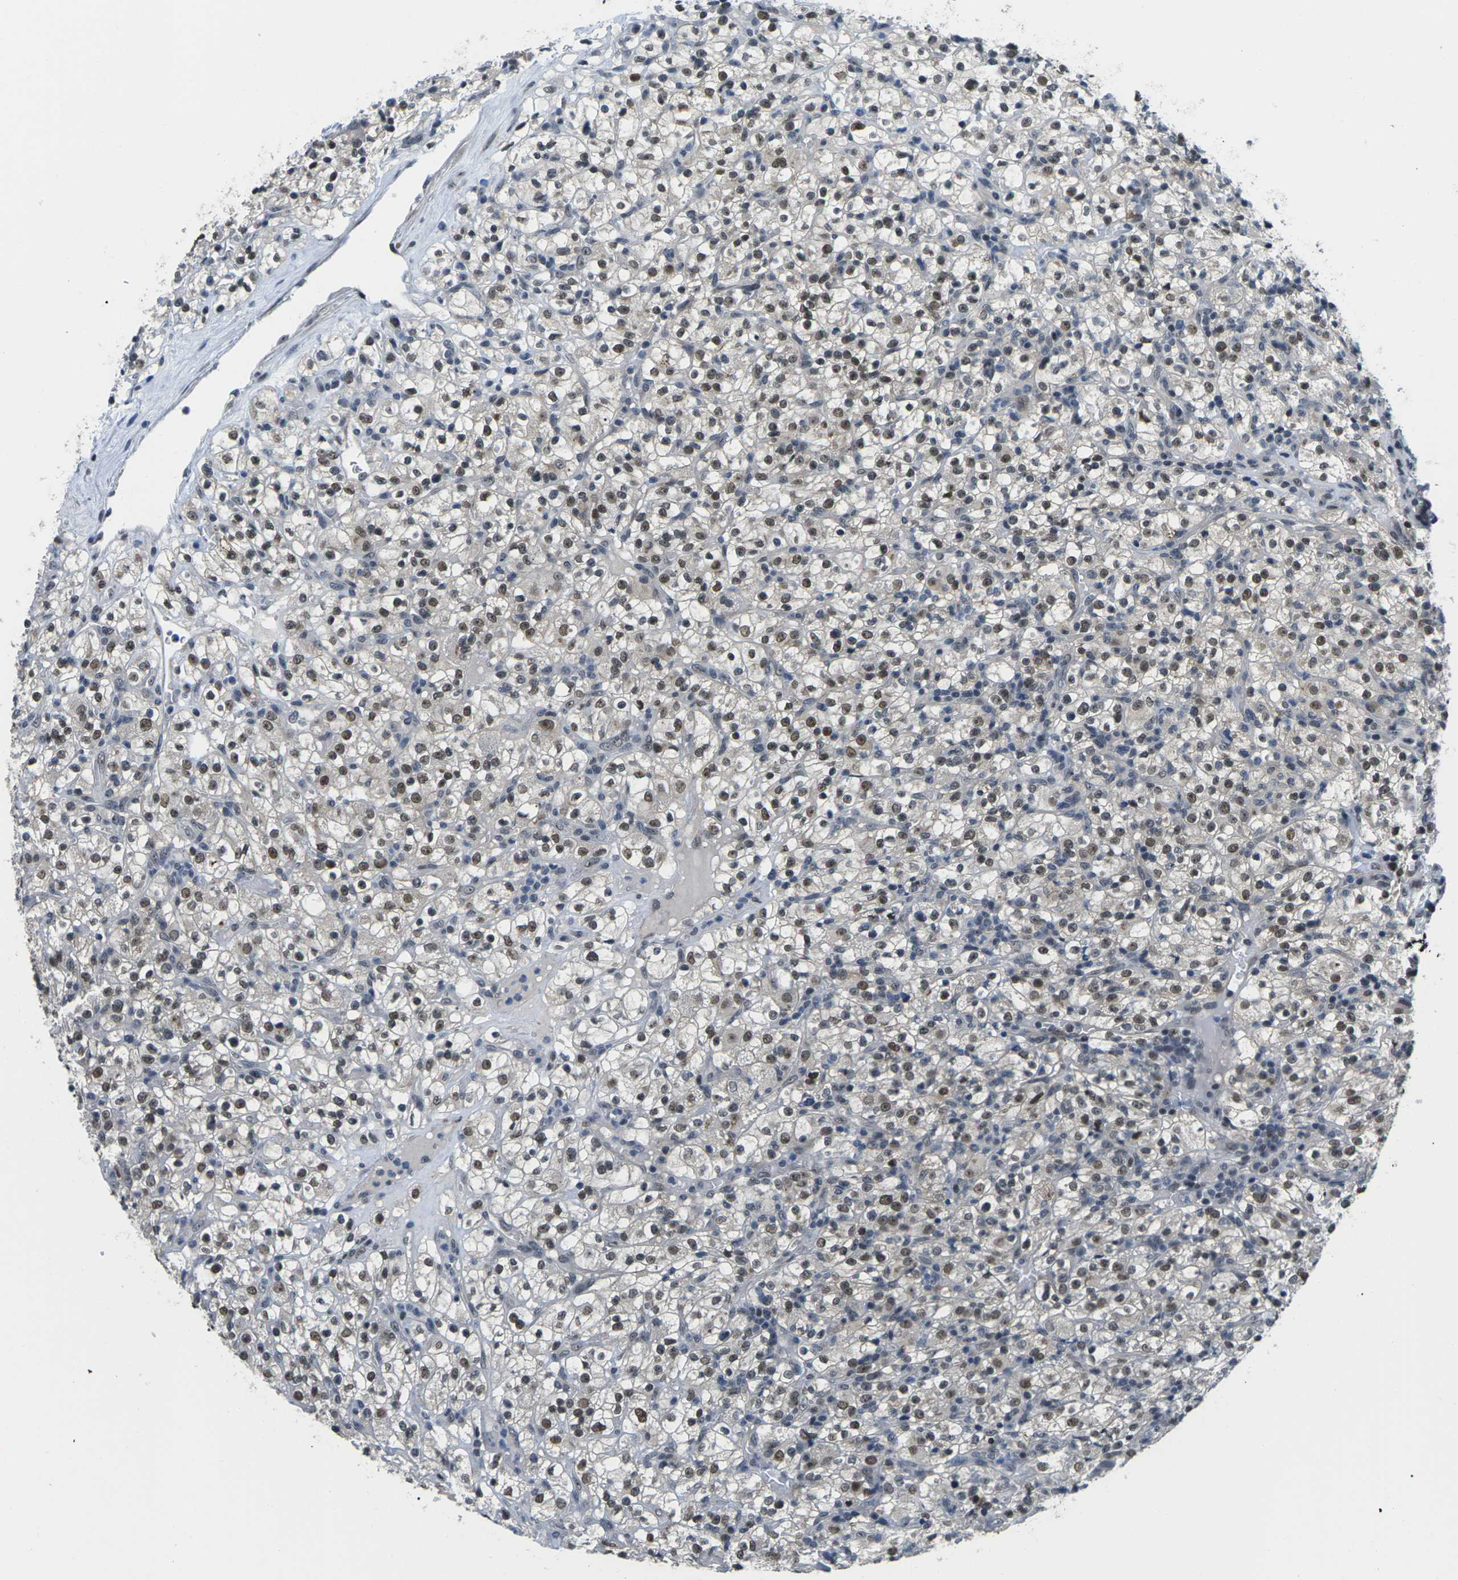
{"staining": {"intensity": "moderate", "quantity": ">75%", "location": "nuclear"}, "tissue": "renal cancer", "cell_type": "Tumor cells", "image_type": "cancer", "snomed": [{"axis": "morphology", "description": "Normal tissue, NOS"}, {"axis": "morphology", "description": "Adenocarcinoma, NOS"}, {"axis": "topography", "description": "Kidney"}], "caption": "Human renal cancer stained with a protein marker reveals moderate staining in tumor cells.", "gene": "NSRP1", "patient": {"sex": "female", "age": 72}}